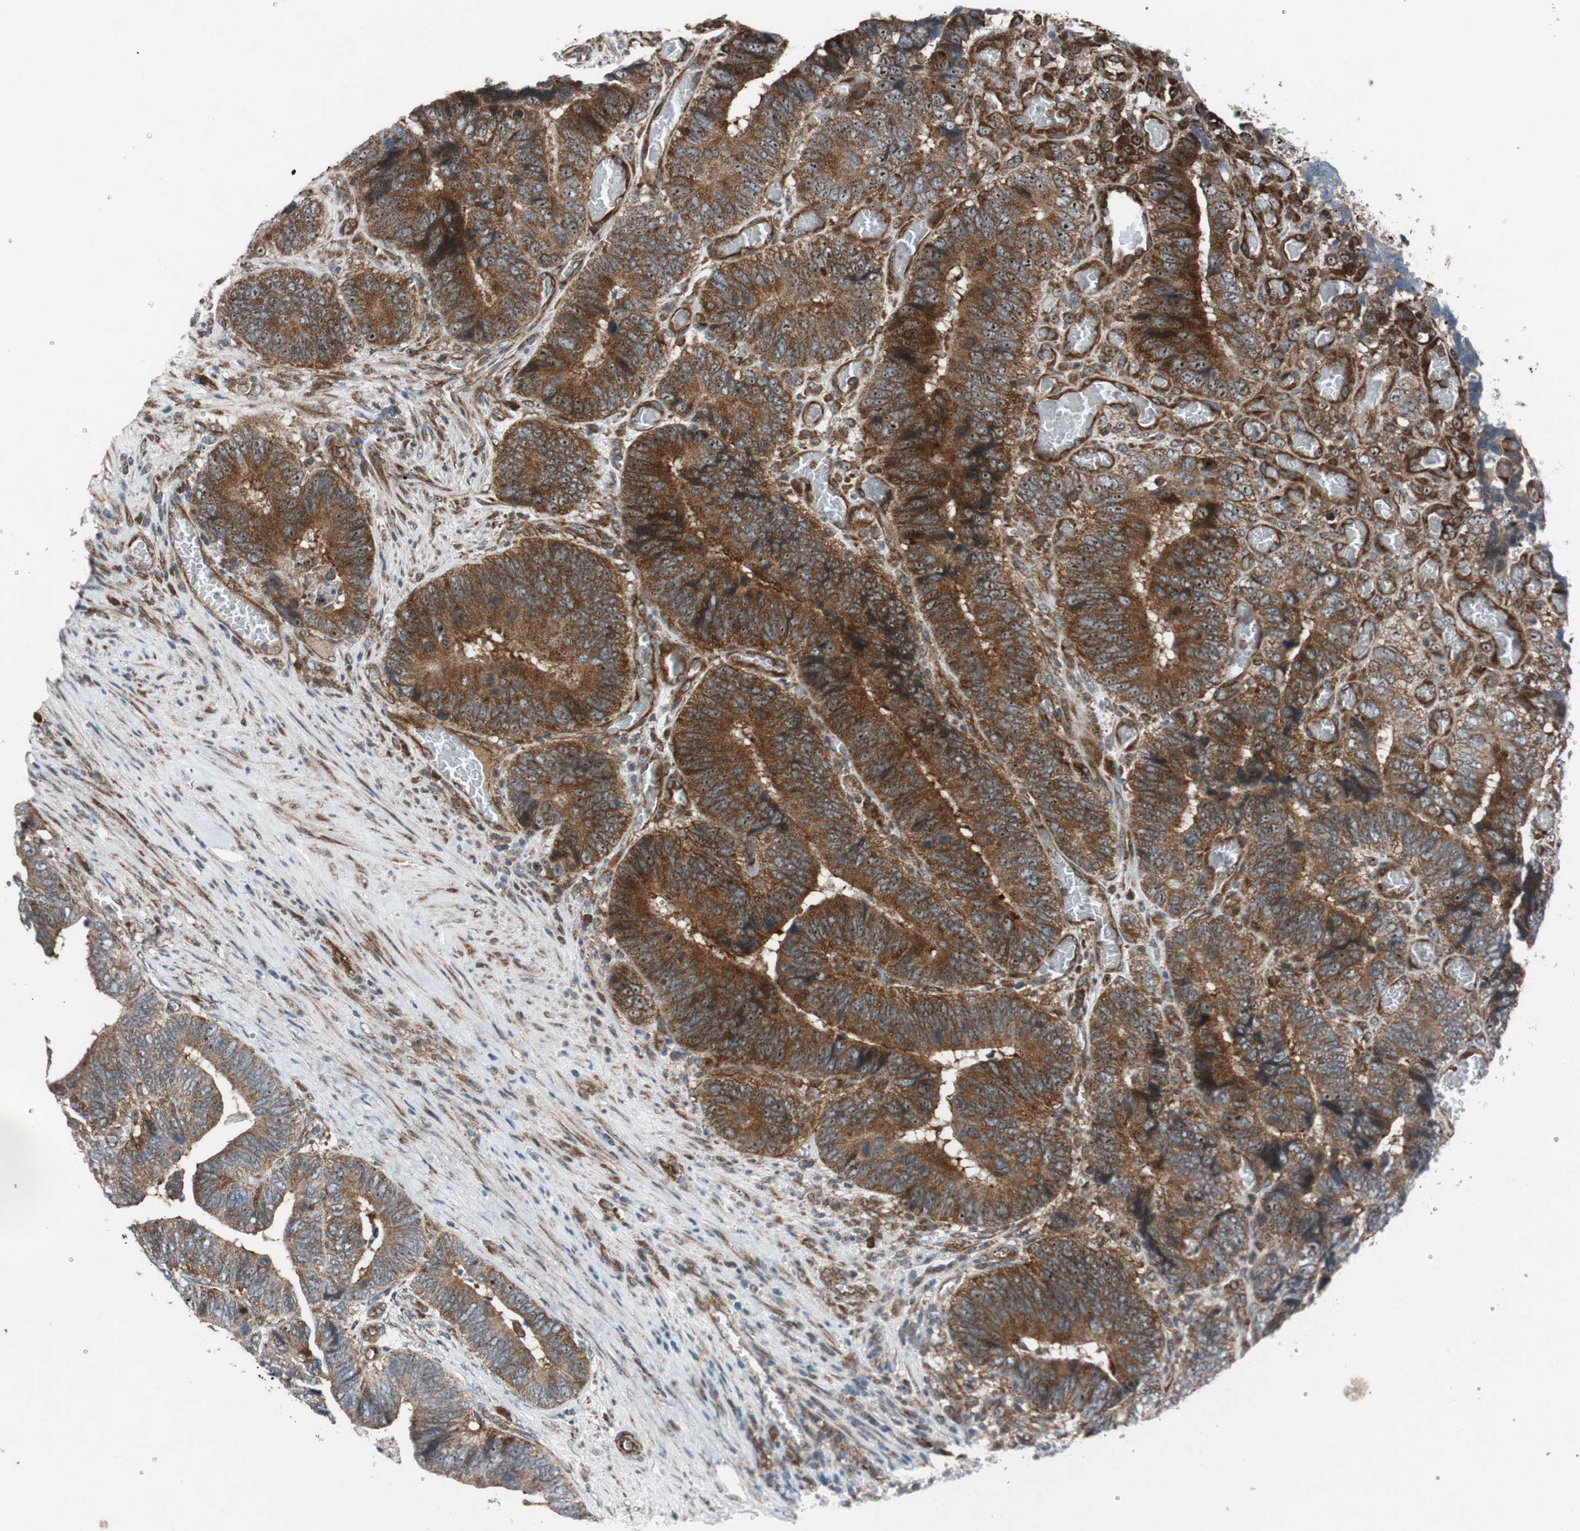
{"staining": {"intensity": "strong", "quantity": ">75%", "location": "cytoplasmic/membranous"}, "tissue": "colorectal cancer", "cell_type": "Tumor cells", "image_type": "cancer", "snomed": [{"axis": "morphology", "description": "Adenocarcinoma, NOS"}, {"axis": "topography", "description": "Colon"}], "caption": "Adenocarcinoma (colorectal) stained with a brown dye displays strong cytoplasmic/membranous positive positivity in about >75% of tumor cells.", "gene": "CCL14", "patient": {"sex": "male", "age": 72}}